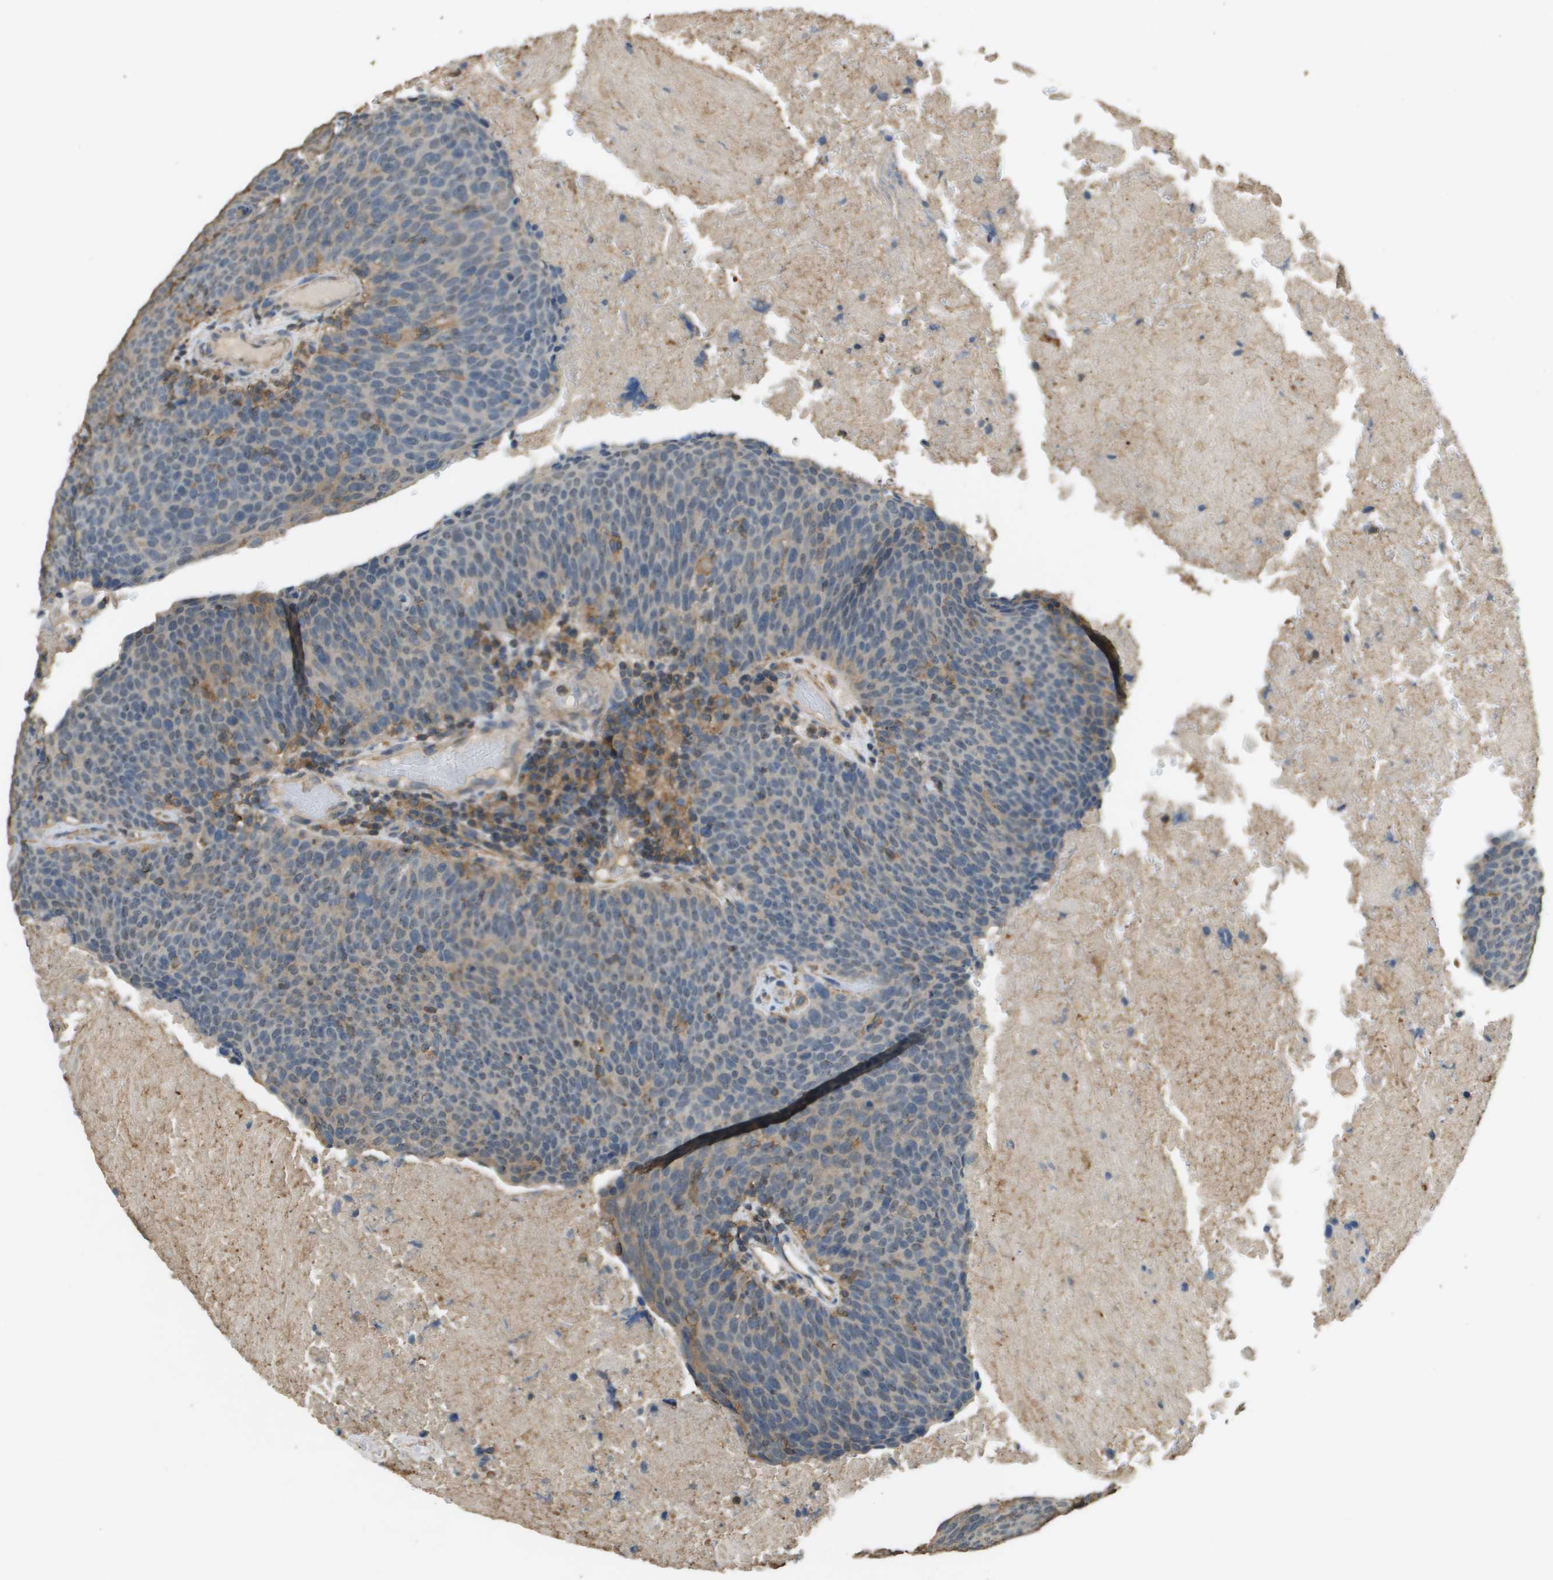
{"staining": {"intensity": "moderate", "quantity": "<25%", "location": "cytoplasmic/membranous"}, "tissue": "head and neck cancer", "cell_type": "Tumor cells", "image_type": "cancer", "snomed": [{"axis": "morphology", "description": "Squamous cell carcinoma, NOS"}, {"axis": "morphology", "description": "Squamous cell carcinoma, metastatic, NOS"}, {"axis": "topography", "description": "Lymph node"}, {"axis": "topography", "description": "Head-Neck"}], "caption": "Moderate cytoplasmic/membranous staining for a protein is appreciated in about <25% of tumor cells of head and neck cancer (squamous cell carcinoma) using immunohistochemistry (IHC).", "gene": "MS4A7", "patient": {"sex": "male", "age": 62}}